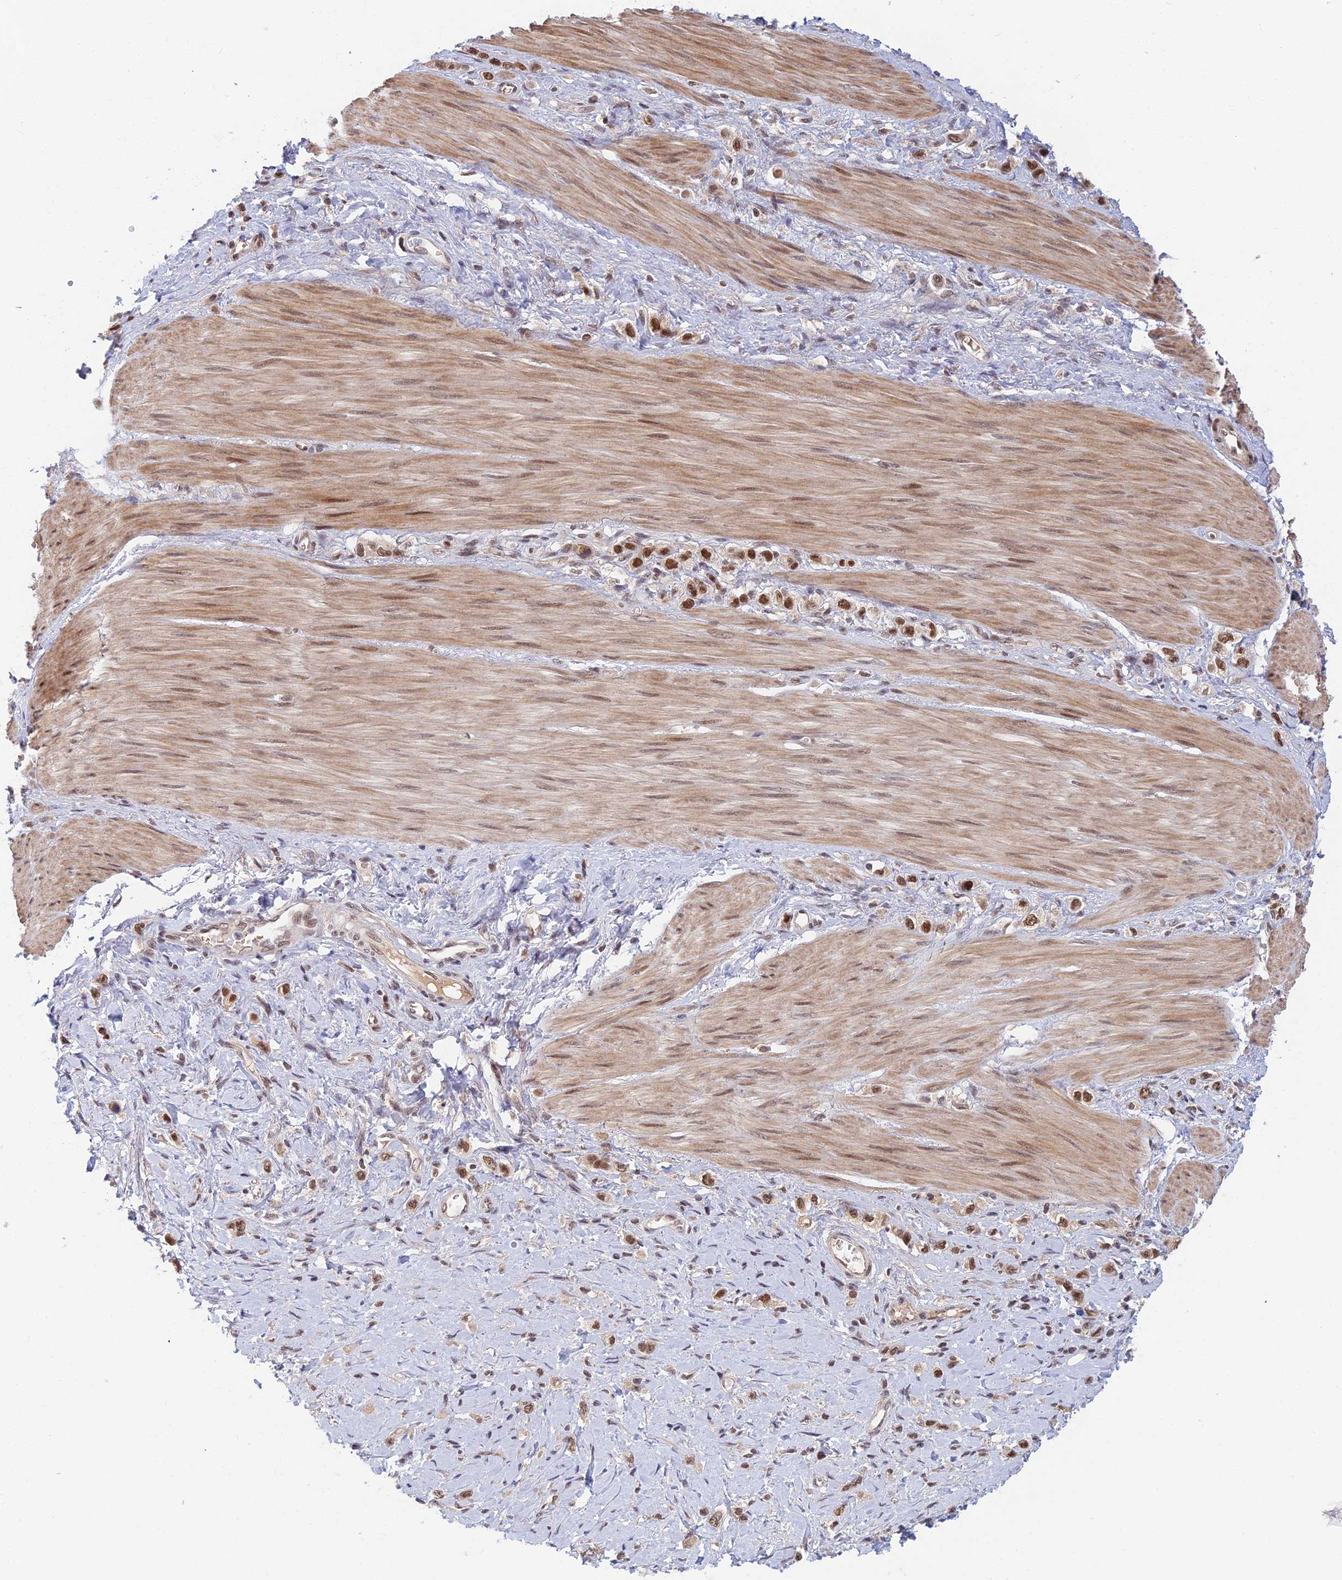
{"staining": {"intensity": "strong", "quantity": ">75%", "location": "nuclear"}, "tissue": "stomach cancer", "cell_type": "Tumor cells", "image_type": "cancer", "snomed": [{"axis": "morphology", "description": "Adenocarcinoma, NOS"}, {"axis": "topography", "description": "Stomach"}], "caption": "Human stomach cancer stained with a protein marker demonstrates strong staining in tumor cells.", "gene": "TCEA2", "patient": {"sex": "female", "age": 65}}